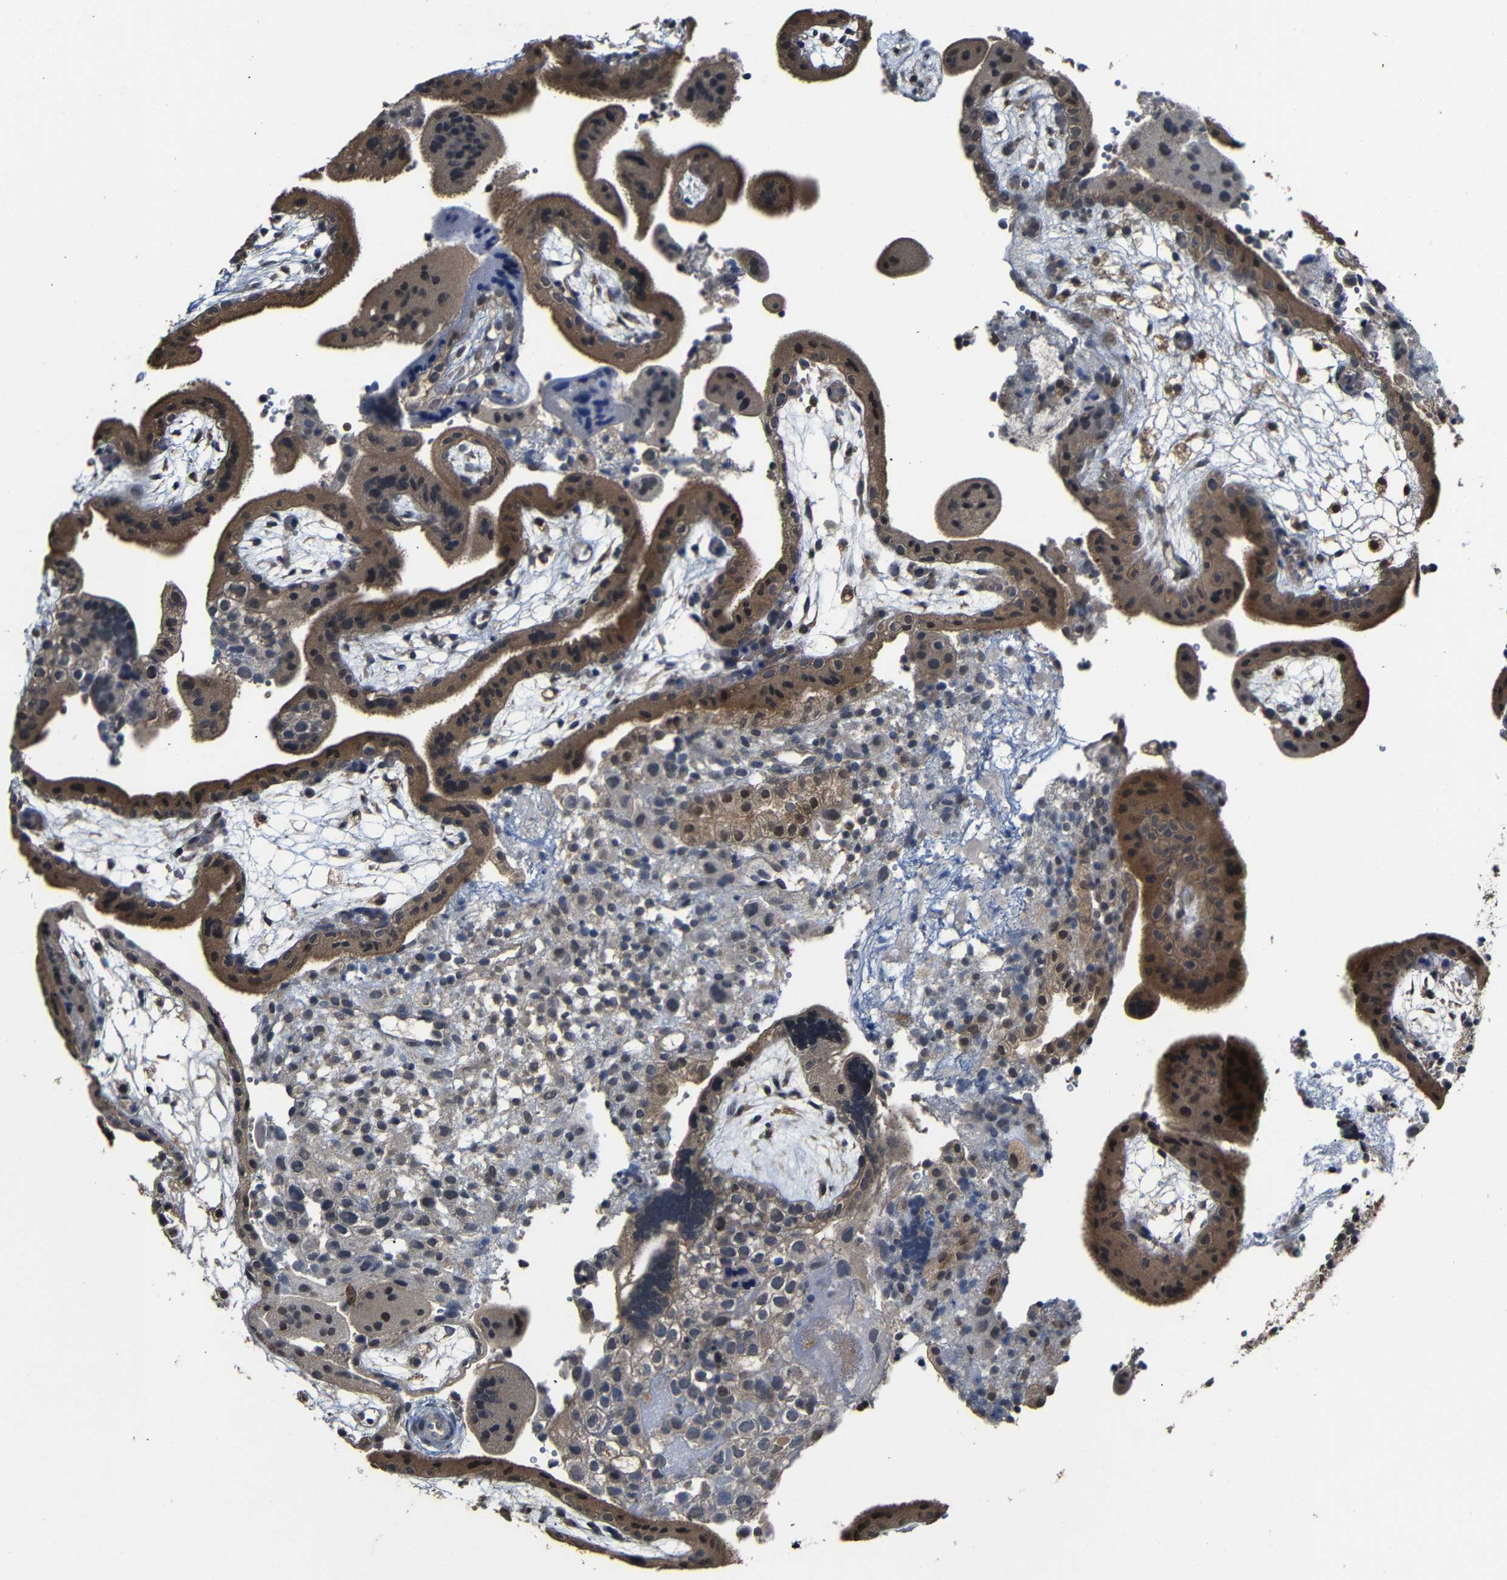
{"staining": {"intensity": "weak", "quantity": ">75%", "location": "cytoplasmic/membranous"}, "tissue": "placenta", "cell_type": "Decidual cells", "image_type": "normal", "snomed": [{"axis": "morphology", "description": "Normal tissue, NOS"}, {"axis": "topography", "description": "Placenta"}], "caption": "Decidual cells reveal weak cytoplasmic/membranous staining in about >75% of cells in unremarkable placenta.", "gene": "ATG12", "patient": {"sex": "female", "age": 18}}